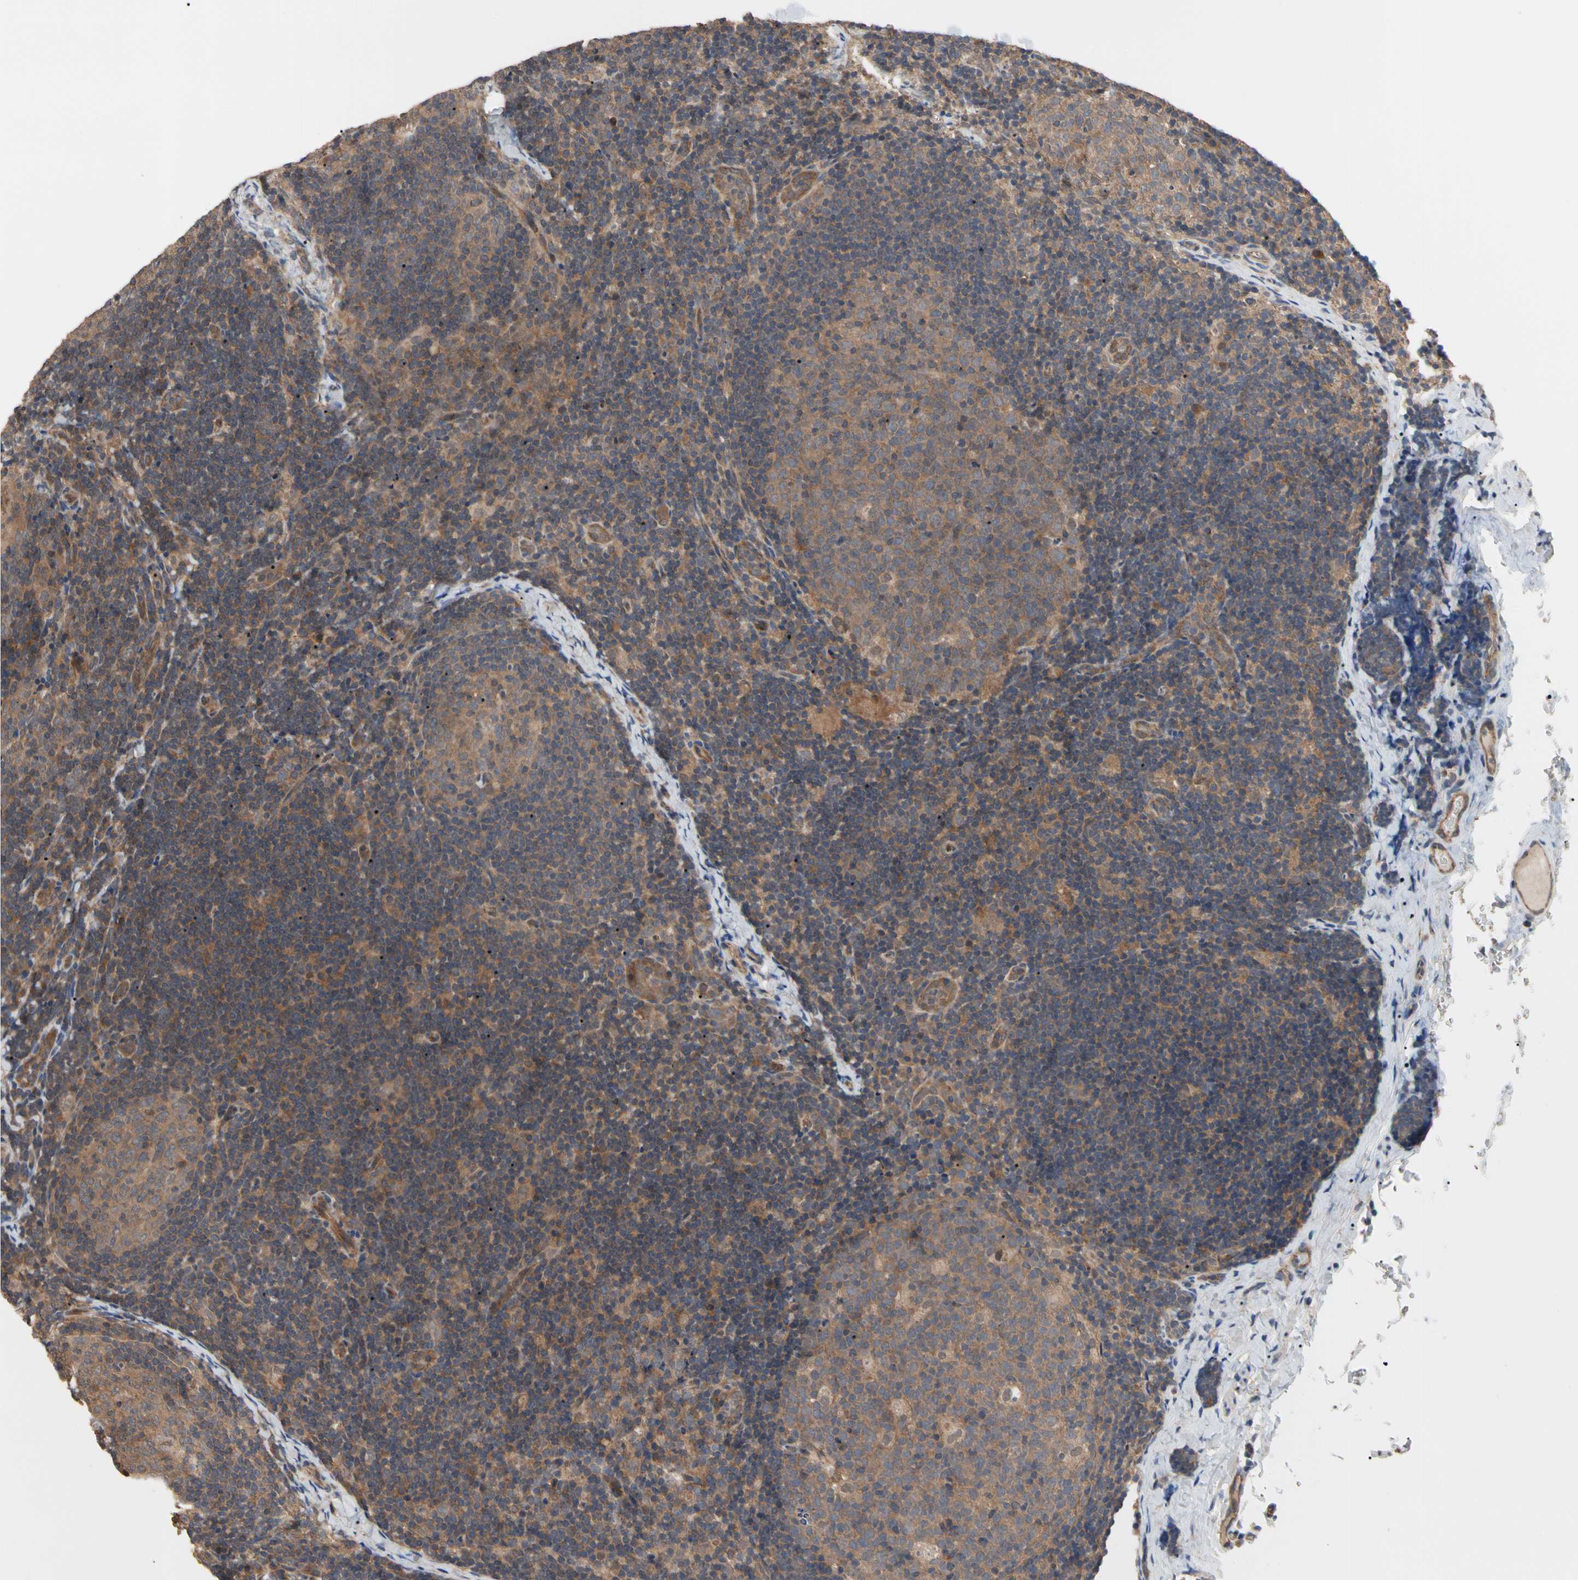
{"staining": {"intensity": "moderate", "quantity": ">75%", "location": "cytoplasmic/membranous"}, "tissue": "lymph node", "cell_type": "Germinal center cells", "image_type": "normal", "snomed": [{"axis": "morphology", "description": "Normal tissue, NOS"}, {"axis": "topography", "description": "Lymph node"}], "caption": "Lymph node stained with DAB immunohistochemistry reveals medium levels of moderate cytoplasmic/membranous staining in about >75% of germinal center cells. The protein of interest is shown in brown color, while the nuclei are stained blue.", "gene": "DPP8", "patient": {"sex": "female", "age": 14}}